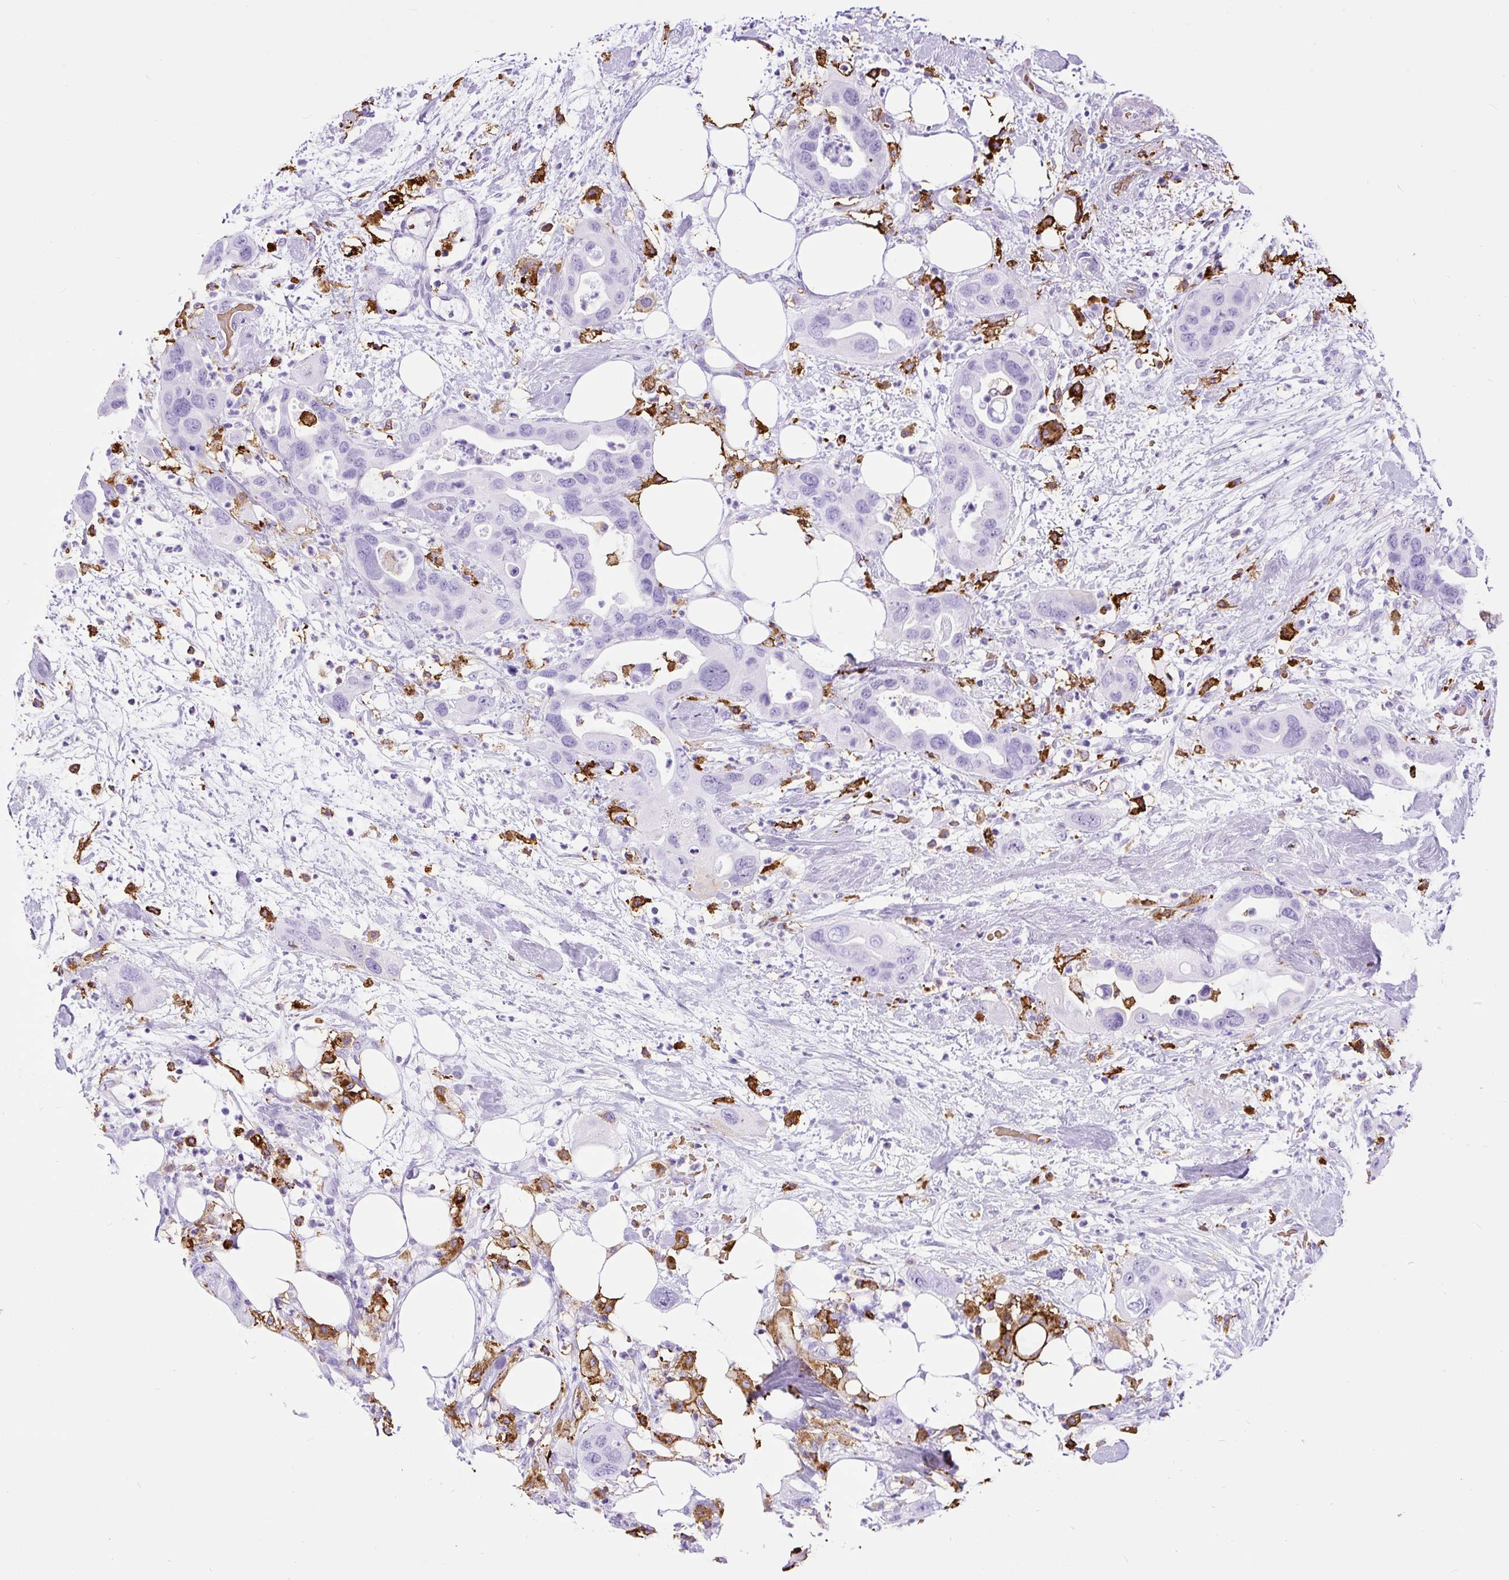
{"staining": {"intensity": "negative", "quantity": "none", "location": "none"}, "tissue": "pancreatic cancer", "cell_type": "Tumor cells", "image_type": "cancer", "snomed": [{"axis": "morphology", "description": "Adenocarcinoma, NOS"}, {"axis": "topography", "description": "Pancreas"}], "caption": "Pancreatic adenocarcinoma stained for a protein using immunohistochemistry (IHC) exhibits no positivity tumor cells.", "gene": "HLA-DRA", "patient": {"sex": "female", "age": 71}}